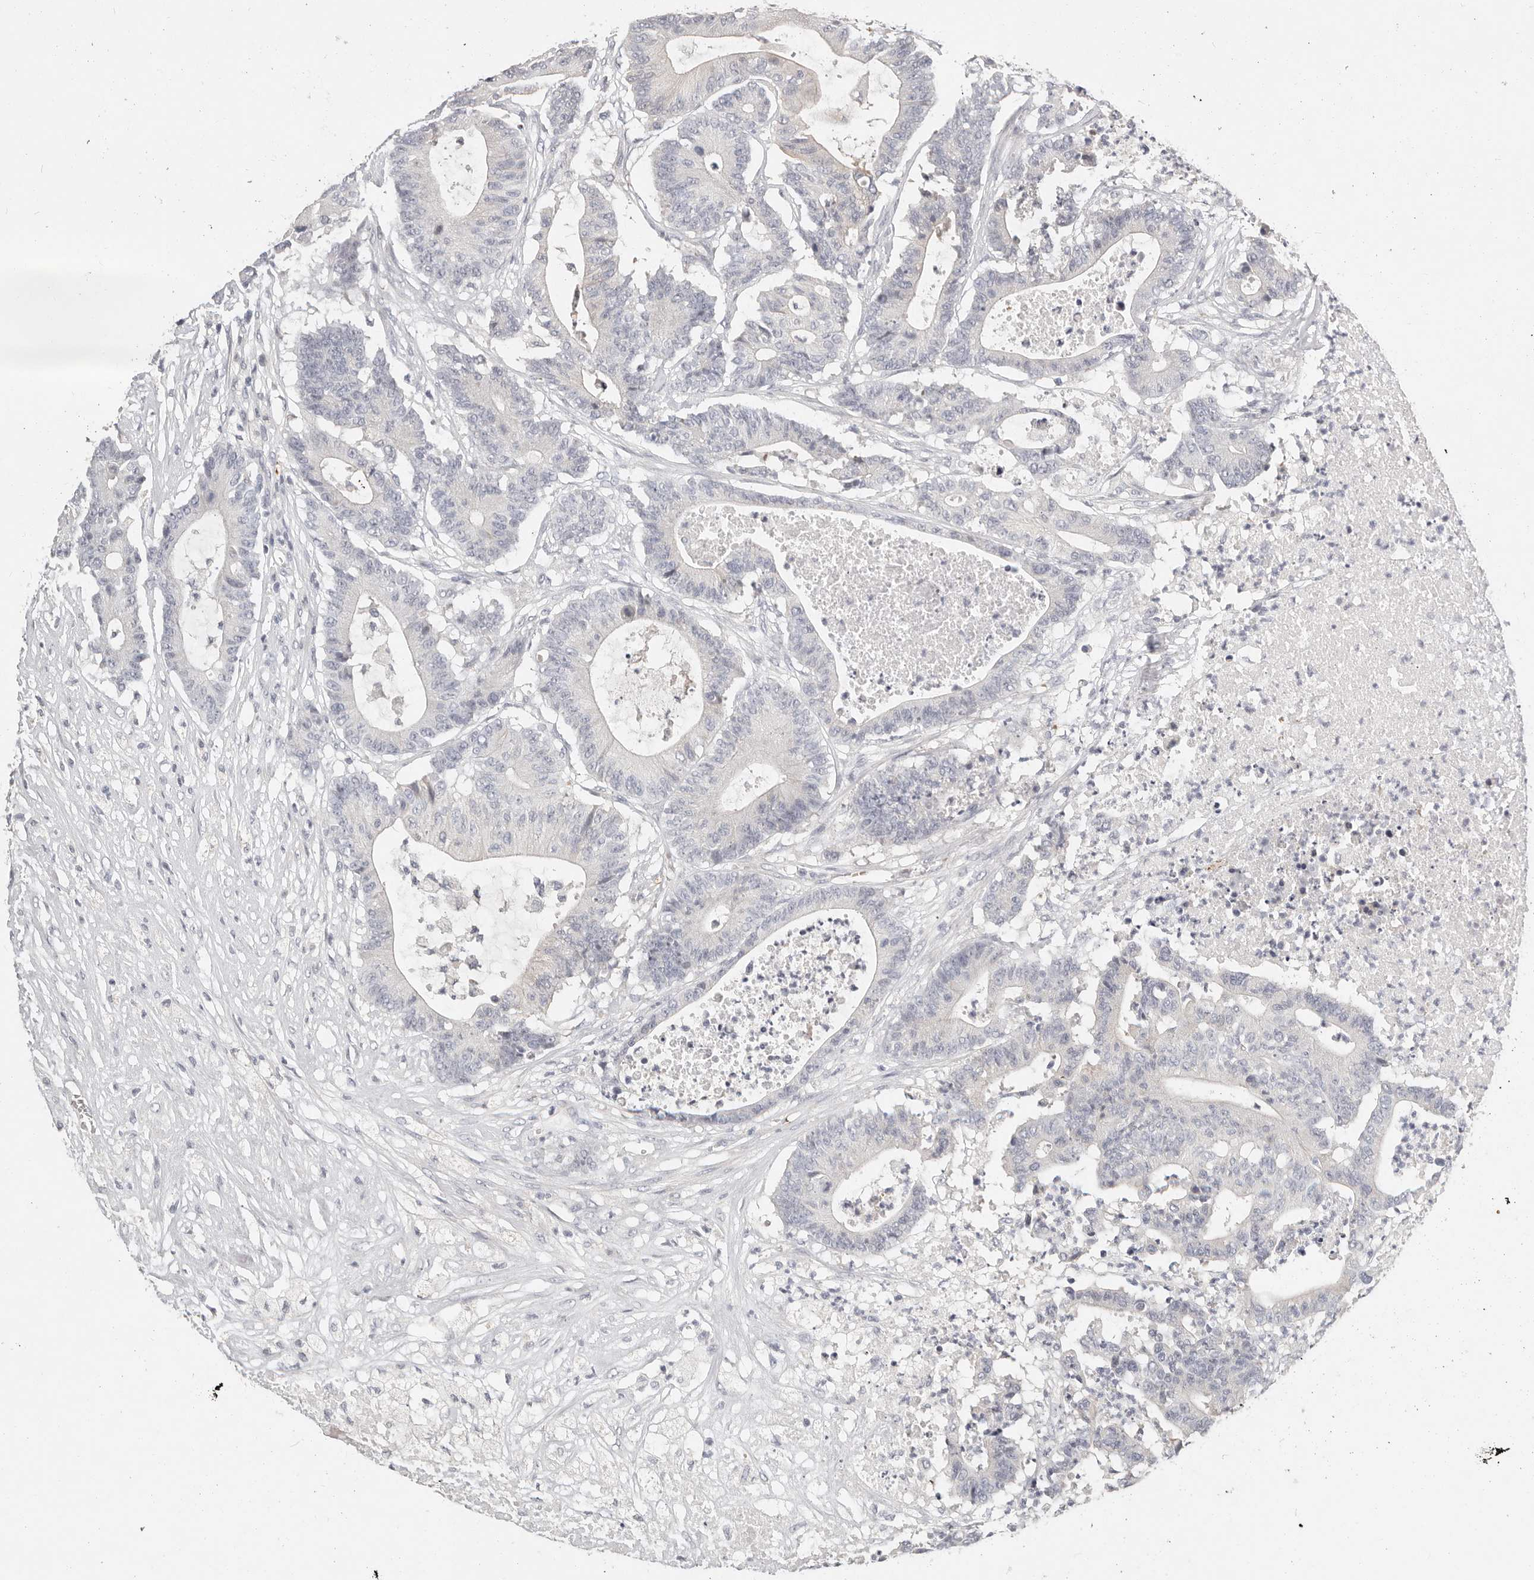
{"staining": {"intensity": "negative", "quantity": "none", "location": "none"}, "tissue": "colorectal cancer", "cell_type": "Tumor cells", "image_type": "cancer", "snomed": [{"axis": "morphology", "description": "Adenocarcinoma, NOS"}, {"axis": "topography", "description": "Colon"}], "caption": "Colorectal adenocarcinoma stained for a protein using immunohistochemistry displays no positivity tumor cells.", "gene": "TMEM63B", "patient": {"sex": "female", "age": 84}}